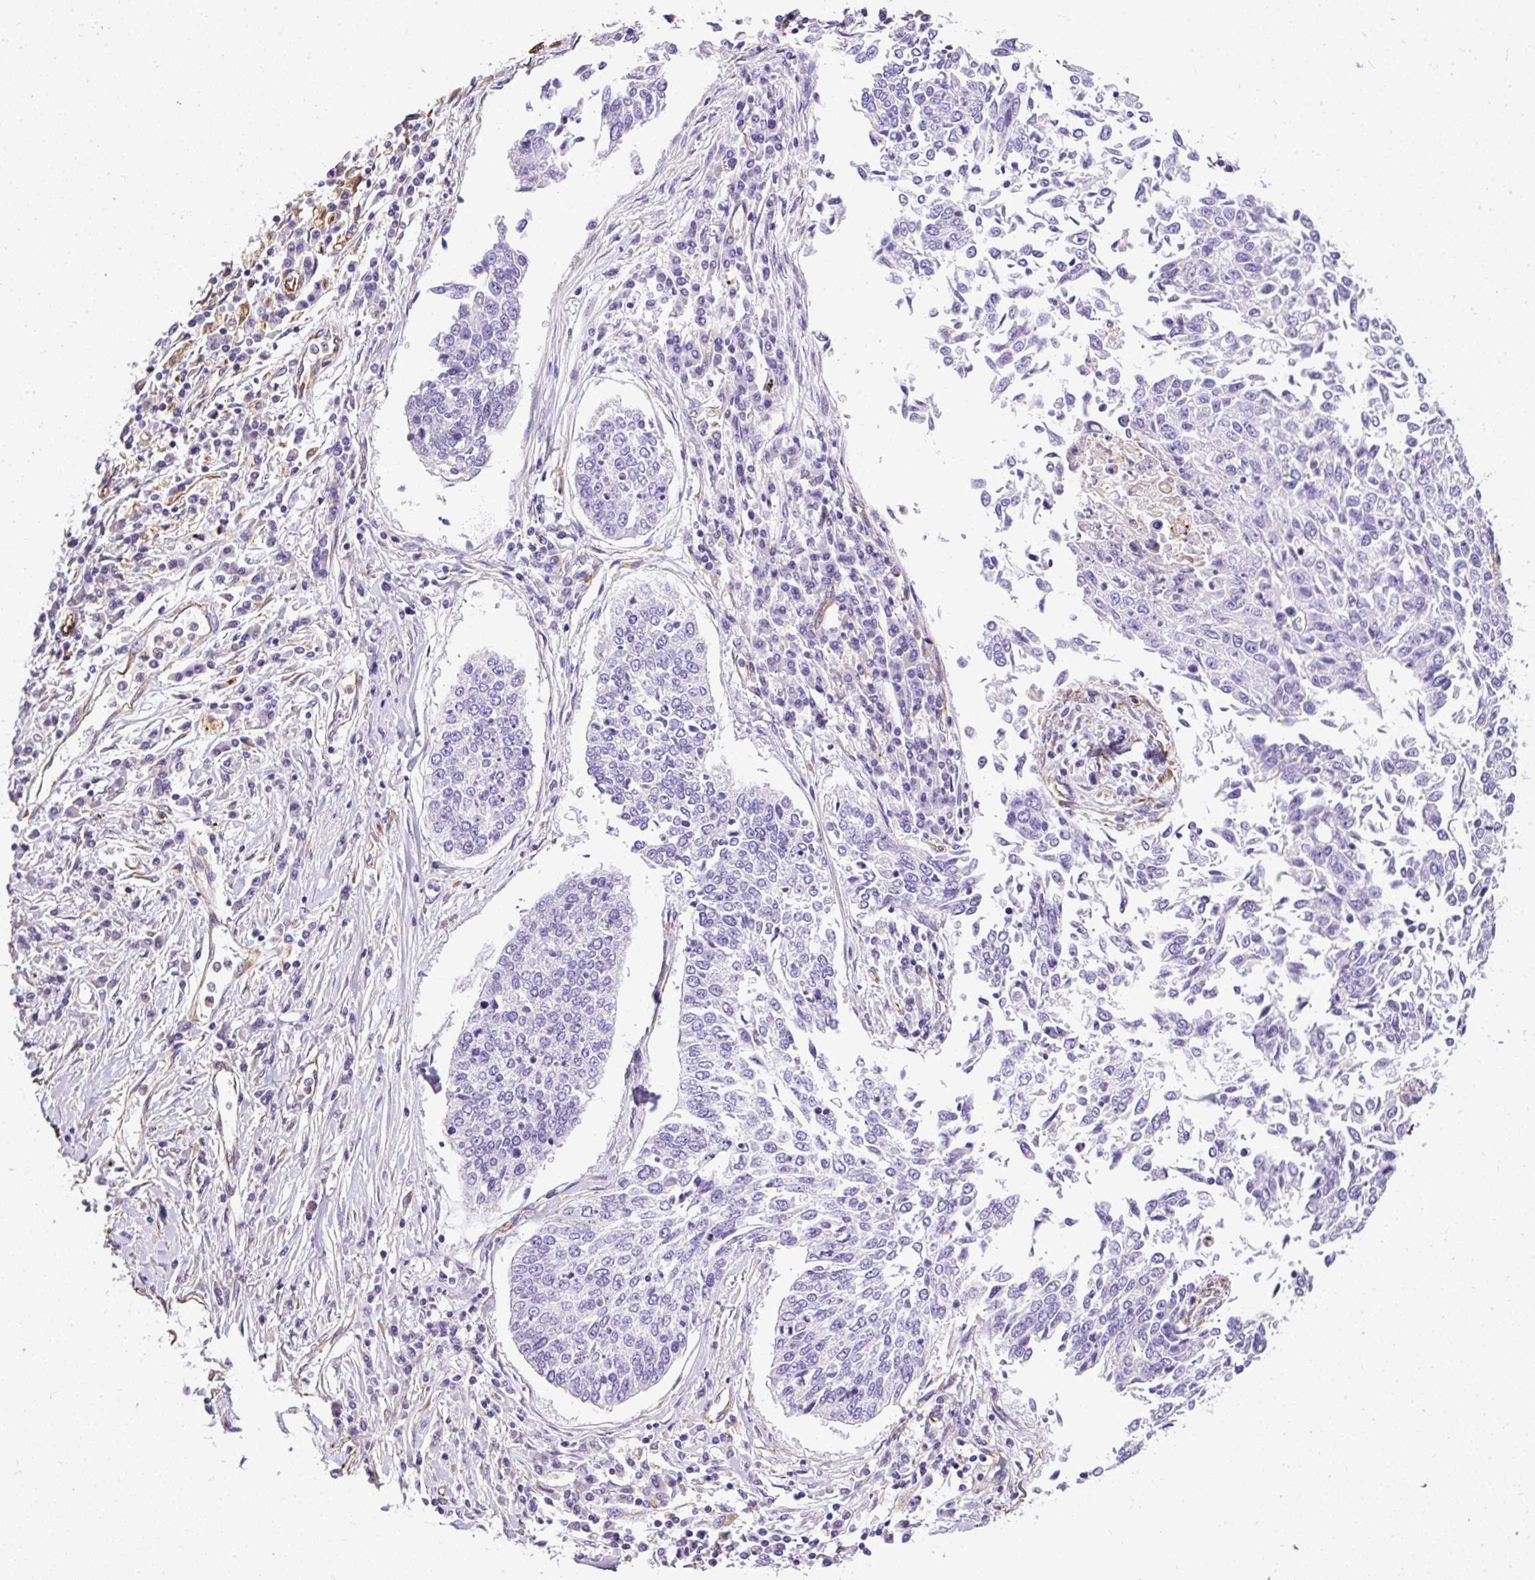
{"staining": {"intensity": "negative", "quantity": "none", "location": "none"}, "tissue": "lung cancer", "cell_type": "Tumor cells", "image_type": "cancer", "snomed": [{"axis": "morphology", "description": "Normal tissue, NOS"}, {"axis": "morphology", "description": "Squamous cell carcinoma, NOS"}, {"axis": "topography", "description": "Cartilage tissue"}, {"axis": "topography", "description": "Bronchus"}, {"axis": "topography", "description": "Lung"}, {"axis": "topography", "description": "Peripheral nerve tissue"}], "caption": "A high-resolution histopathology image shows immunohistochemistry staining of lung cancer (squamous cell carcinoma), which reveals no significant expression in tumor cells. (Stains: DAB (3,3'-diaminobenzidine) IHC with hematoxylin counter stain, Microscopy: brightfield microscopy at high magnification).", "gene": "PLS1", "patient": {"sex": "female", "age": 49}}